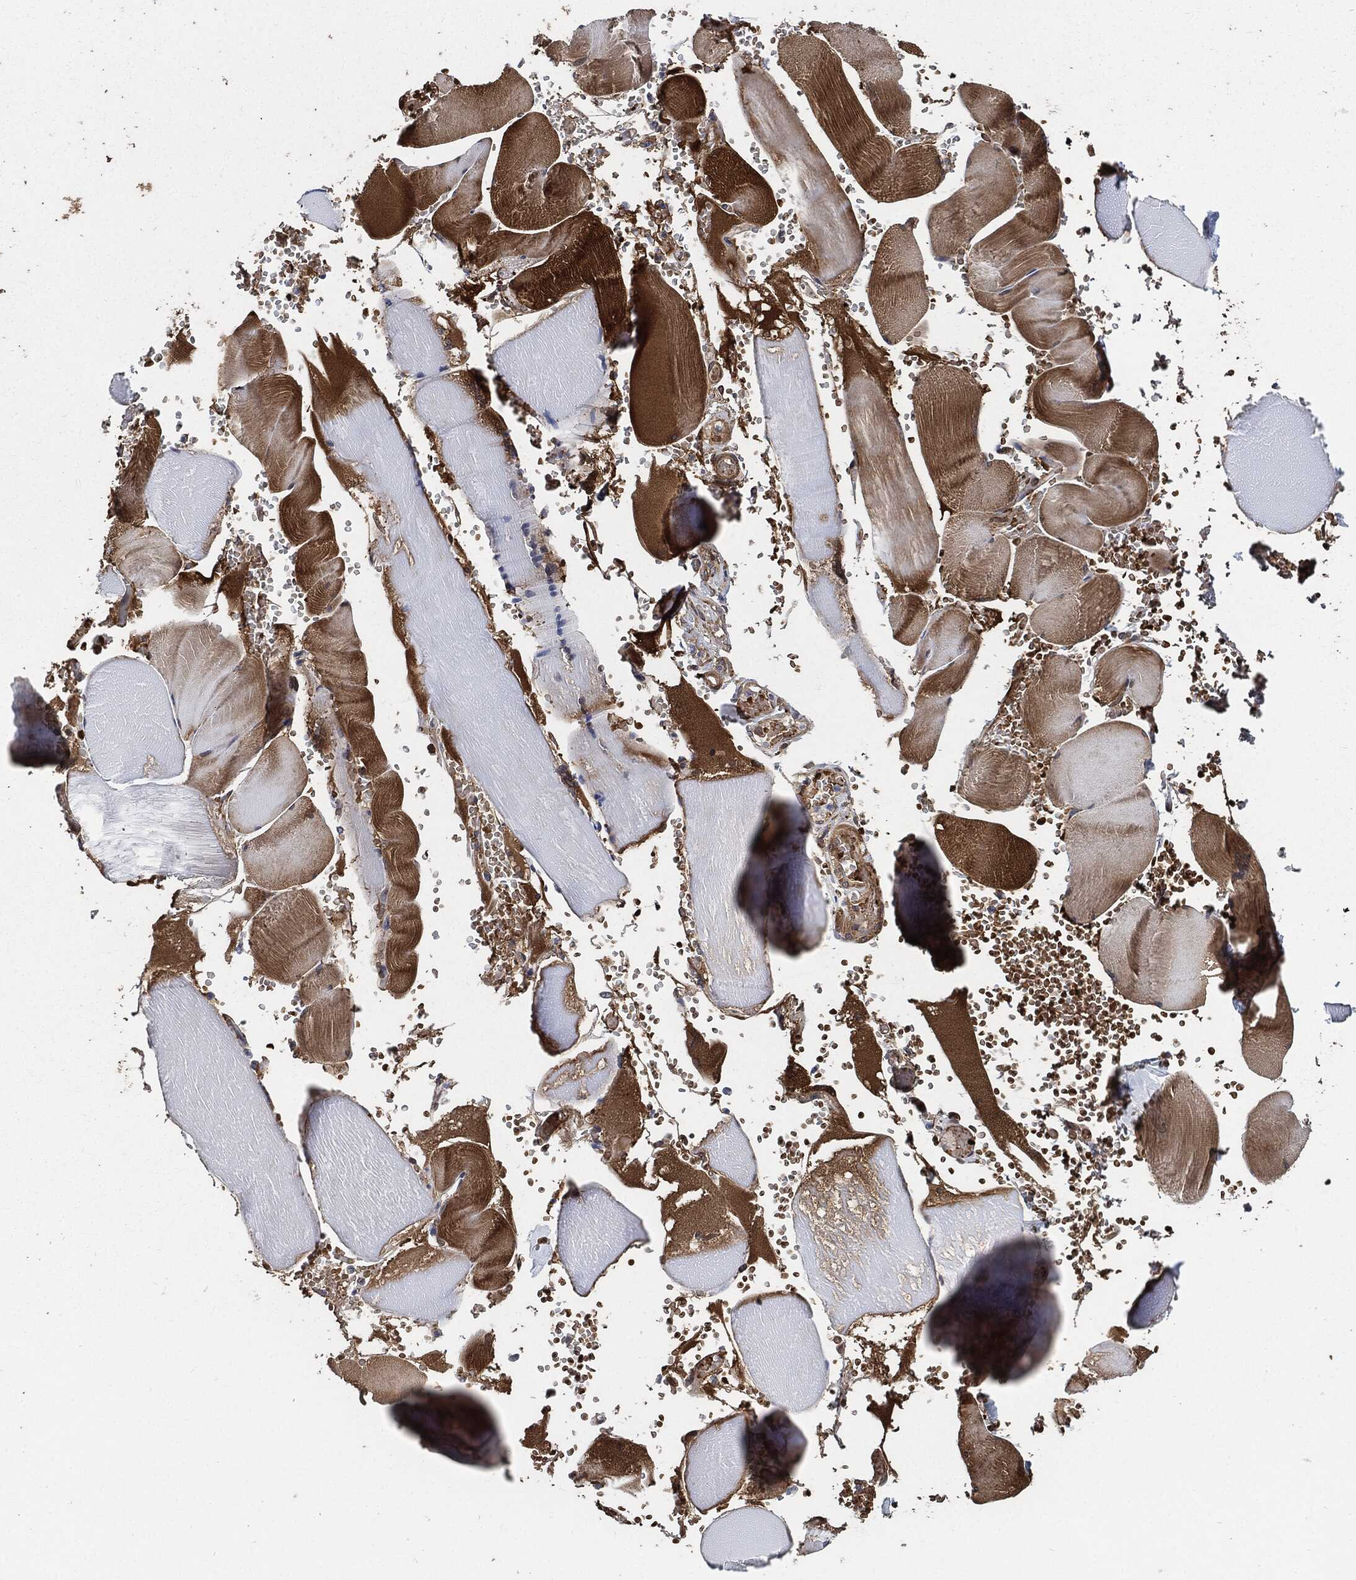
{"staining": {"intensity": "moderate", "quantity": ">75%", "location": "cytoplasmic/membranous"}, "tissue": "skeletal muscle", "cell_type": "Myocytes", "image_type": "normal", "snomed": [{"axis": "morphology", "description": "Normal tissue, NOS"}, {"axis": "topography", "description": "Skeletal muscle"}], "caption": "The micrograph reveals staining of normal skeletal muscle, revealing moderate cytoplasmic/membranous protein expression (brown color) within myocytes. (brown staining indicates protein expression, while blue staining denotes nuclei).", "gene": "PRDX2", "patient": {"sex": "male", "age": 56}}